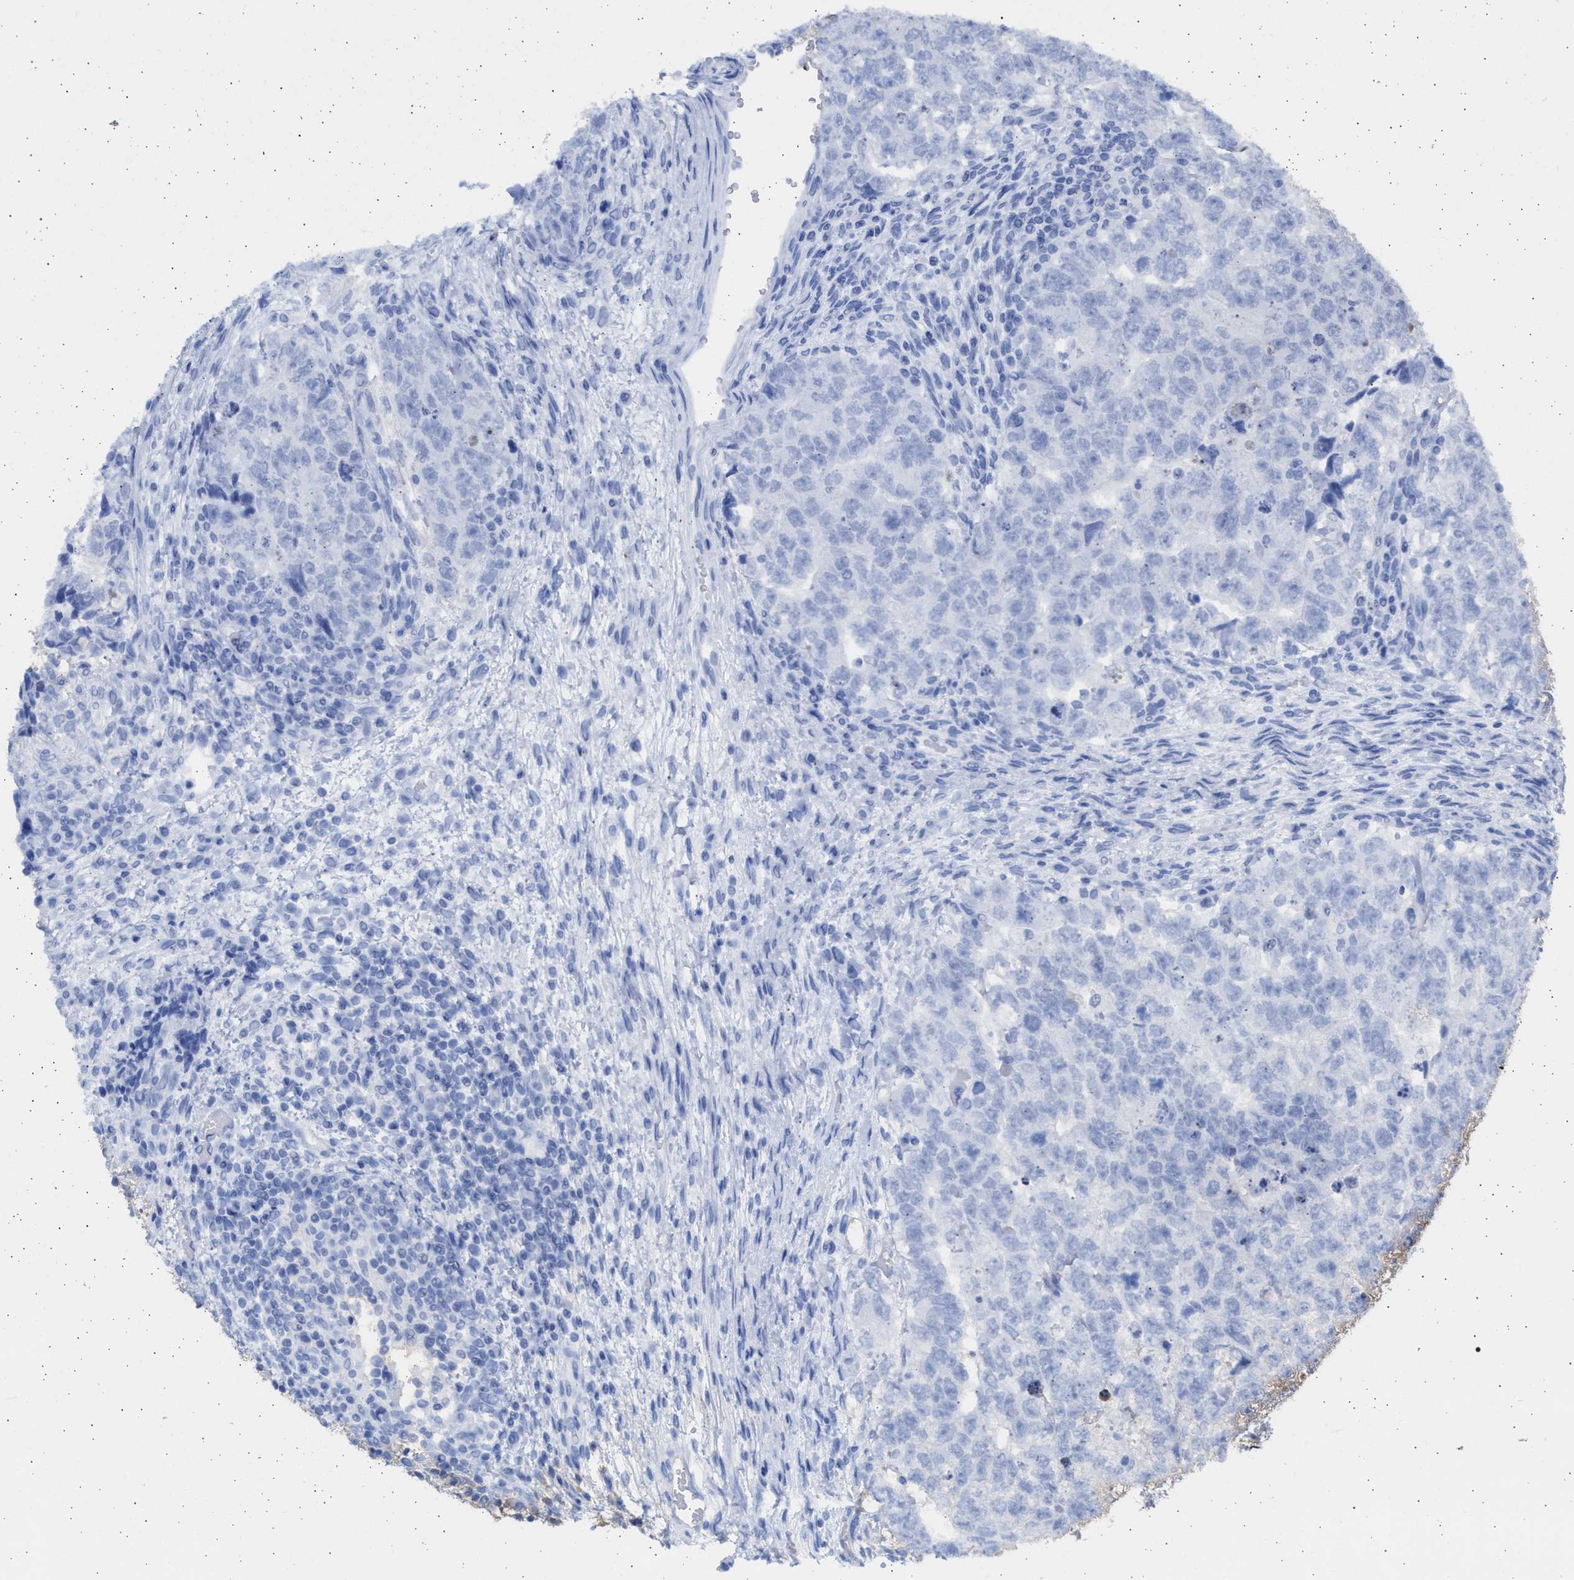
{"staining": {"intensity": "negative", "quantity": "none", "location": "none"}, "tissue": "testis cancer", "cell_type": "Tumor cells", "image_type": "cancer", "snomed": [{"axis": "morphology", "description": "Carcinoma, Embryonal, NOS"}, {"axis": "topography", "description": "Testis"}], "caption": "A micrograph of human testis embryonal carcinoma is negative for staining in tumor cells.", "gene": "ALDOC", "patient": {"sex": "male", "age": 36}}